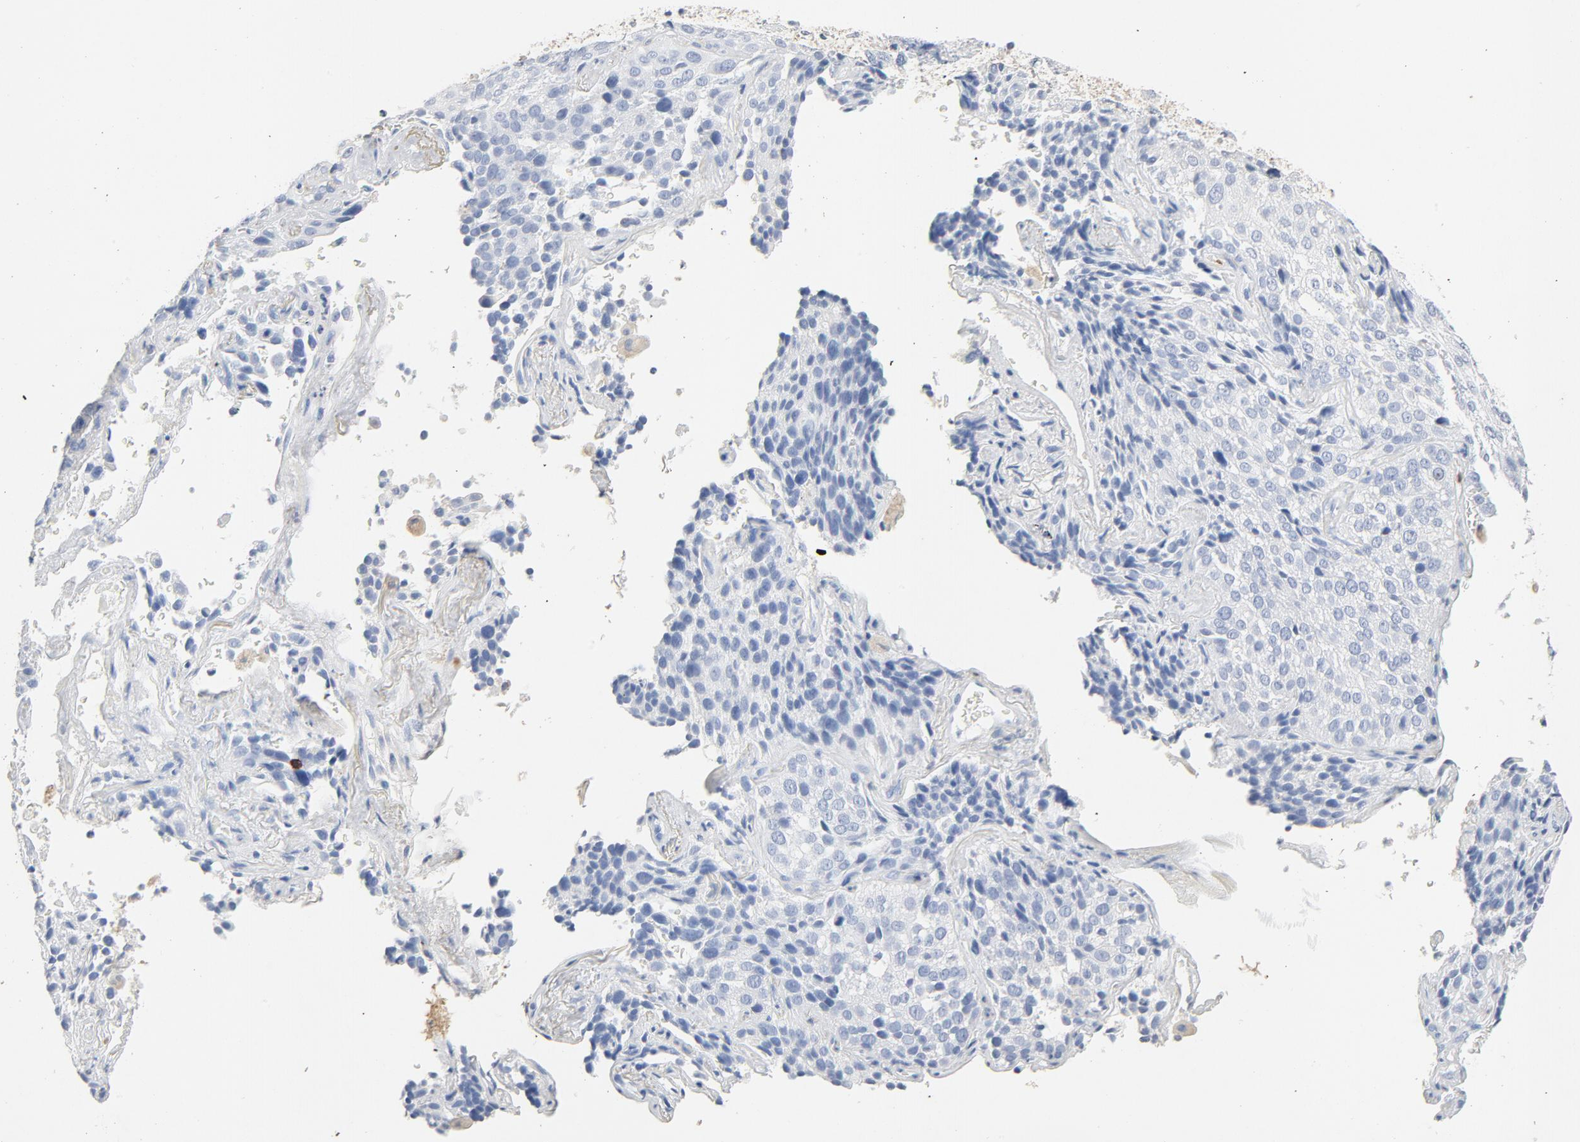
{"staining": {"intensity": "negative", "quantity": "none", "location": "none"}, "tissue": "lung cancer", "cell_type": "Tumor cells", "image_type": "cancer", "snomed": [{"axis": "morphology", "description": "Squamous cell carcinoma, NOS"}, {"axis": "topography", "description": "Lung"}], "caption": "High power microscopy micrograph of an immunohistochemistry (IHC) micrograph of lung squamous cell carcinoma, revealing no significant positivity in tumor cells.", "gene": "PTPRB", "patient": {"sex": "male", "age": 54}}